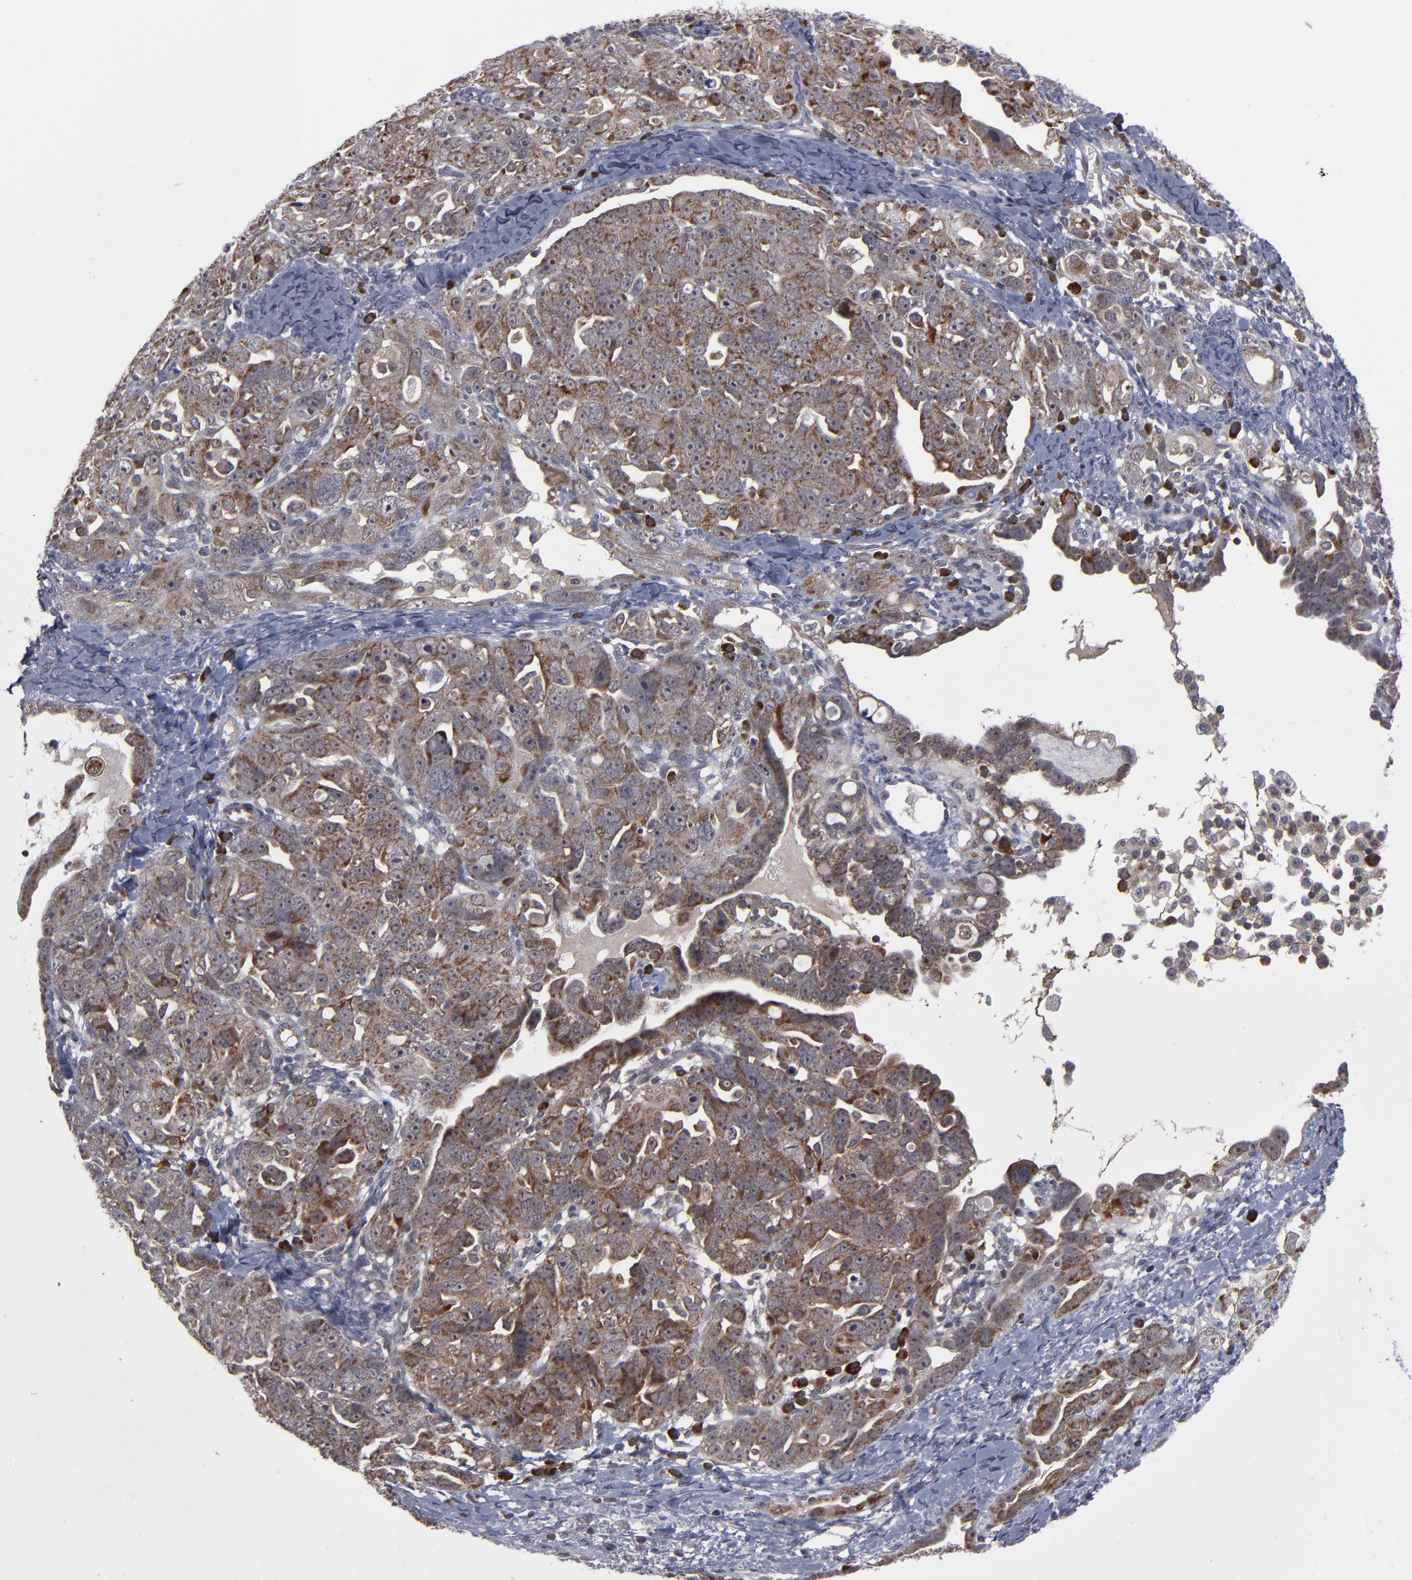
{"staining": {"intensity": "strong", "quantity": "25%-75%", "location": "cytoplasmic/membranous"}, "tissue": "ovarian cancer", "cell_type": "Tumor cells", "image_type": "cancer", "snomed": [{"axis": "morphology", "description": "Cystadenocarcinoma, serous, NOS"}, {"axis": "topography", "description": "Ovary"}], "caption": "A histopathology image of human ovarian cancer (serous cystadenocarcinoma) stained for a protein reveals strong cytoplasmic/membranous brown staining in tumor cells.", "gene": "GLCCI1", "patient": {"sex": "female", "age": 66}}